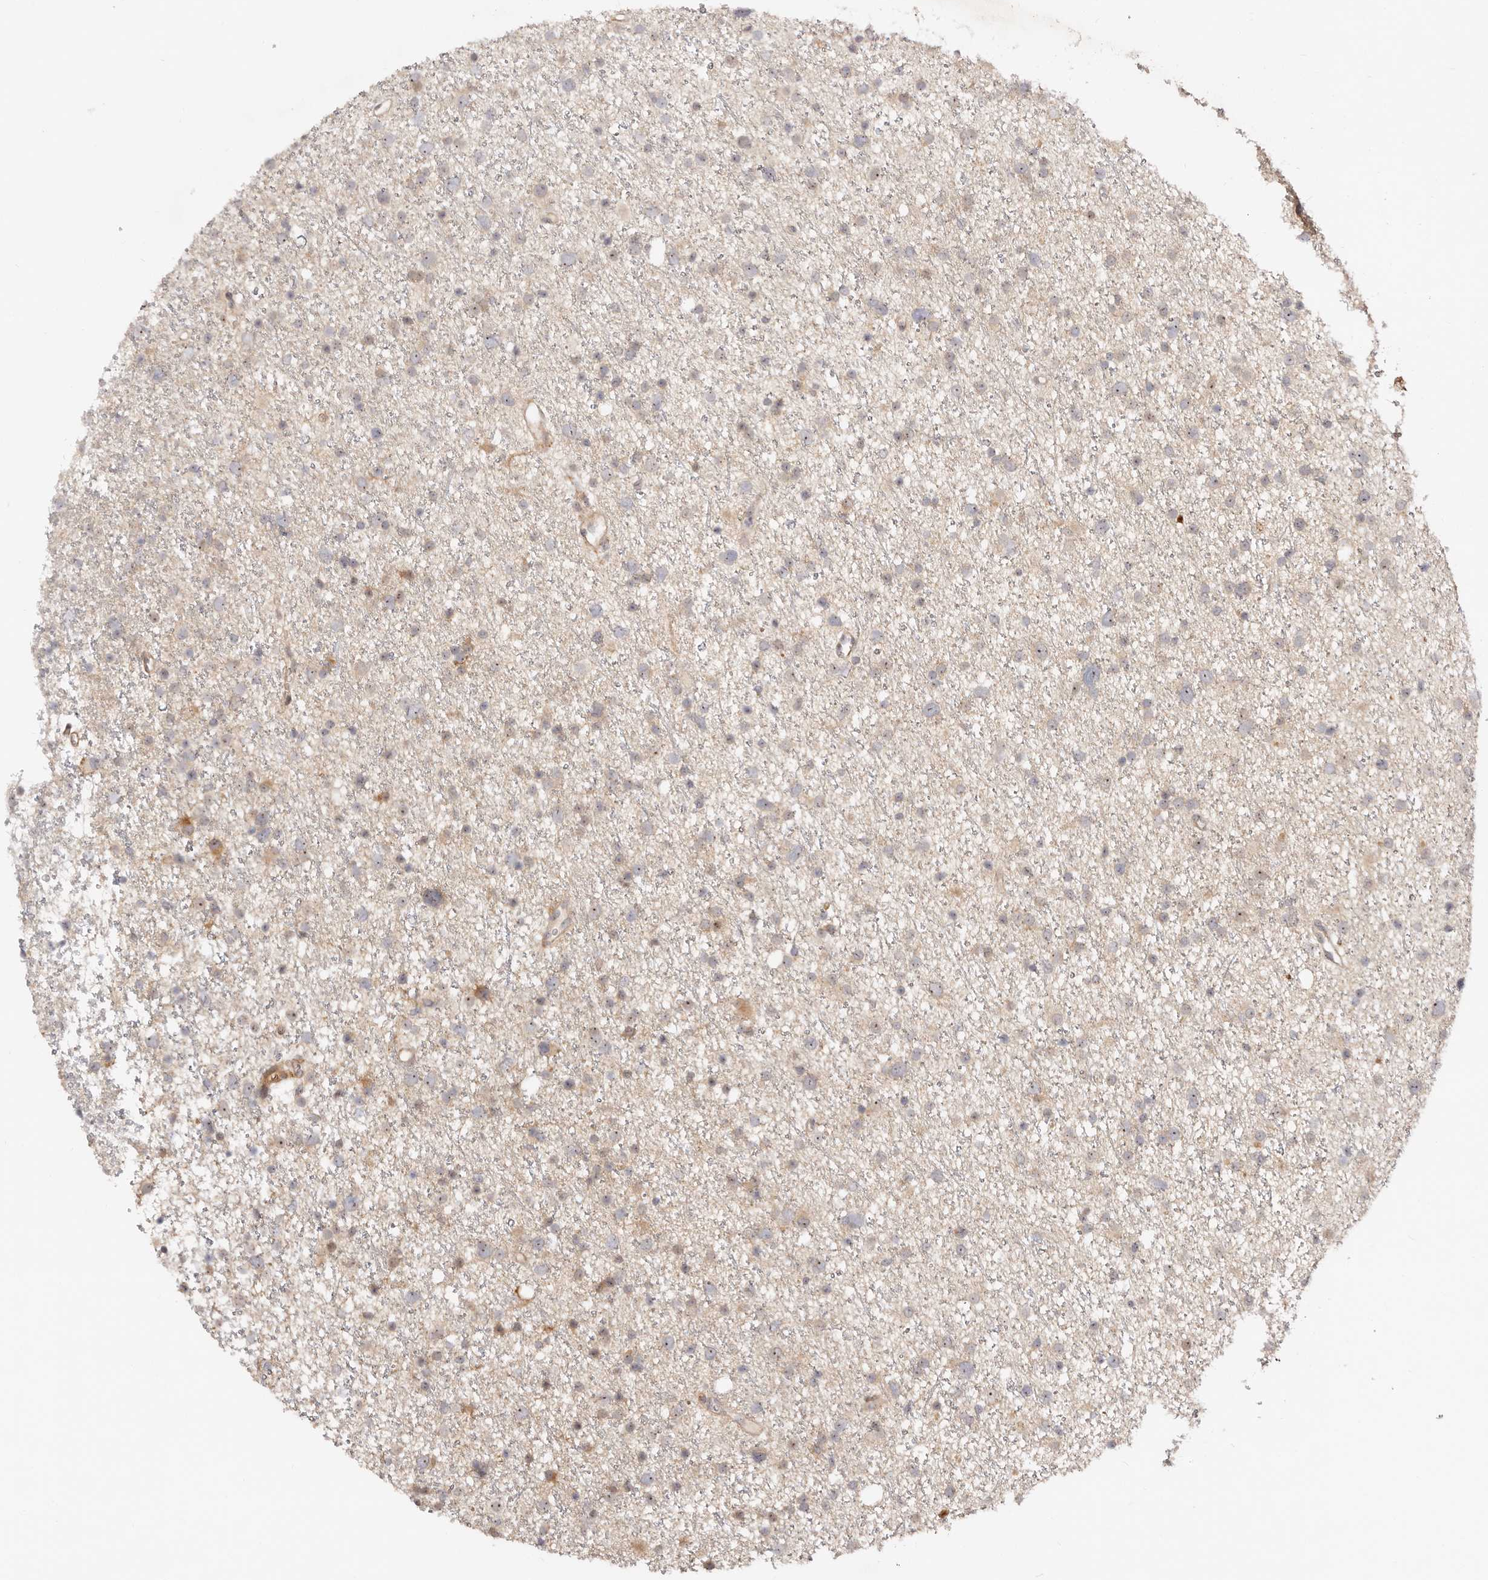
{"staining": {"intensity": "weak", "quantity": "<25%", "location": "cytoplasmic/membranous"}, "tissue": "glioma", "cell_type": "Tumor cells", "image_type": "cancer", "snomed": [{"axis": "morphology", "description": "Glioma, malignant, Low grade"}, {"axis": "topography", "description": "Cerebral cortex"}], "caption": "Malignant glioma (low-grade) stained for a protein using immunohistochemistry (IHC) exhibits no expression tumor cells.", "gene": "ODF2L", "patient": {"sex": "female", "age": 39}}